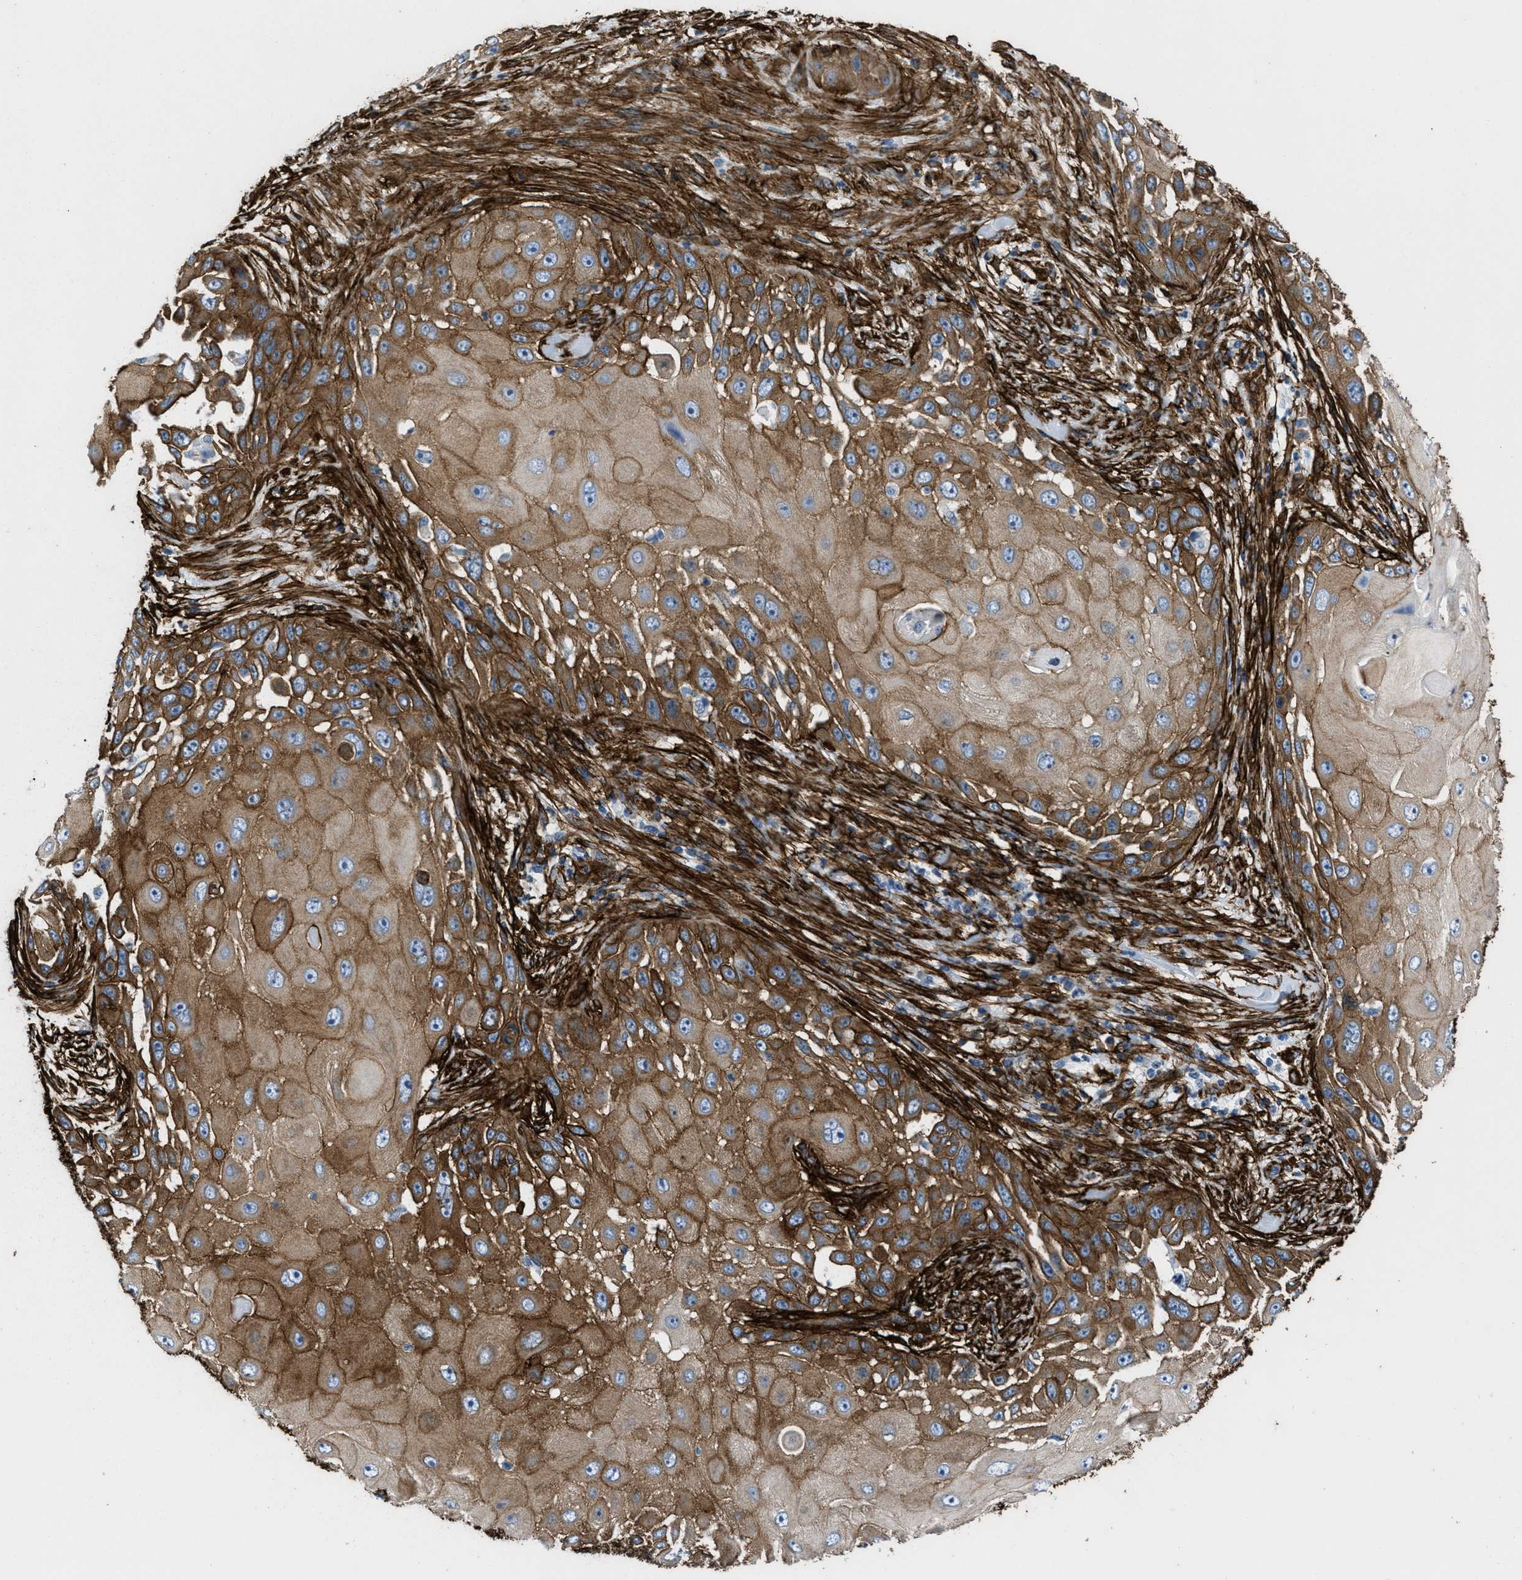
{"staining": {"intensity": "moderate", "quantity": ">75%", "location": "cytoplasmic/membranous"}, "tissue": "skin cancer", "cell_type": "Tumor cells", "image_type": "cancer", "snomed": [{"axis": "morphology", "description": "Squamous cell carcinoma, NOS"}, {"axis": "topography", "description": "Skin"}], "caption": "Protein staining of skin cancer (squamous cell carcinoma) tissue exhibits moderate cytoplasmic/membranous staining in about >75% of tumor cells.", "gene": "CALD1", "patient": {"sex": "female", "age": 44}}